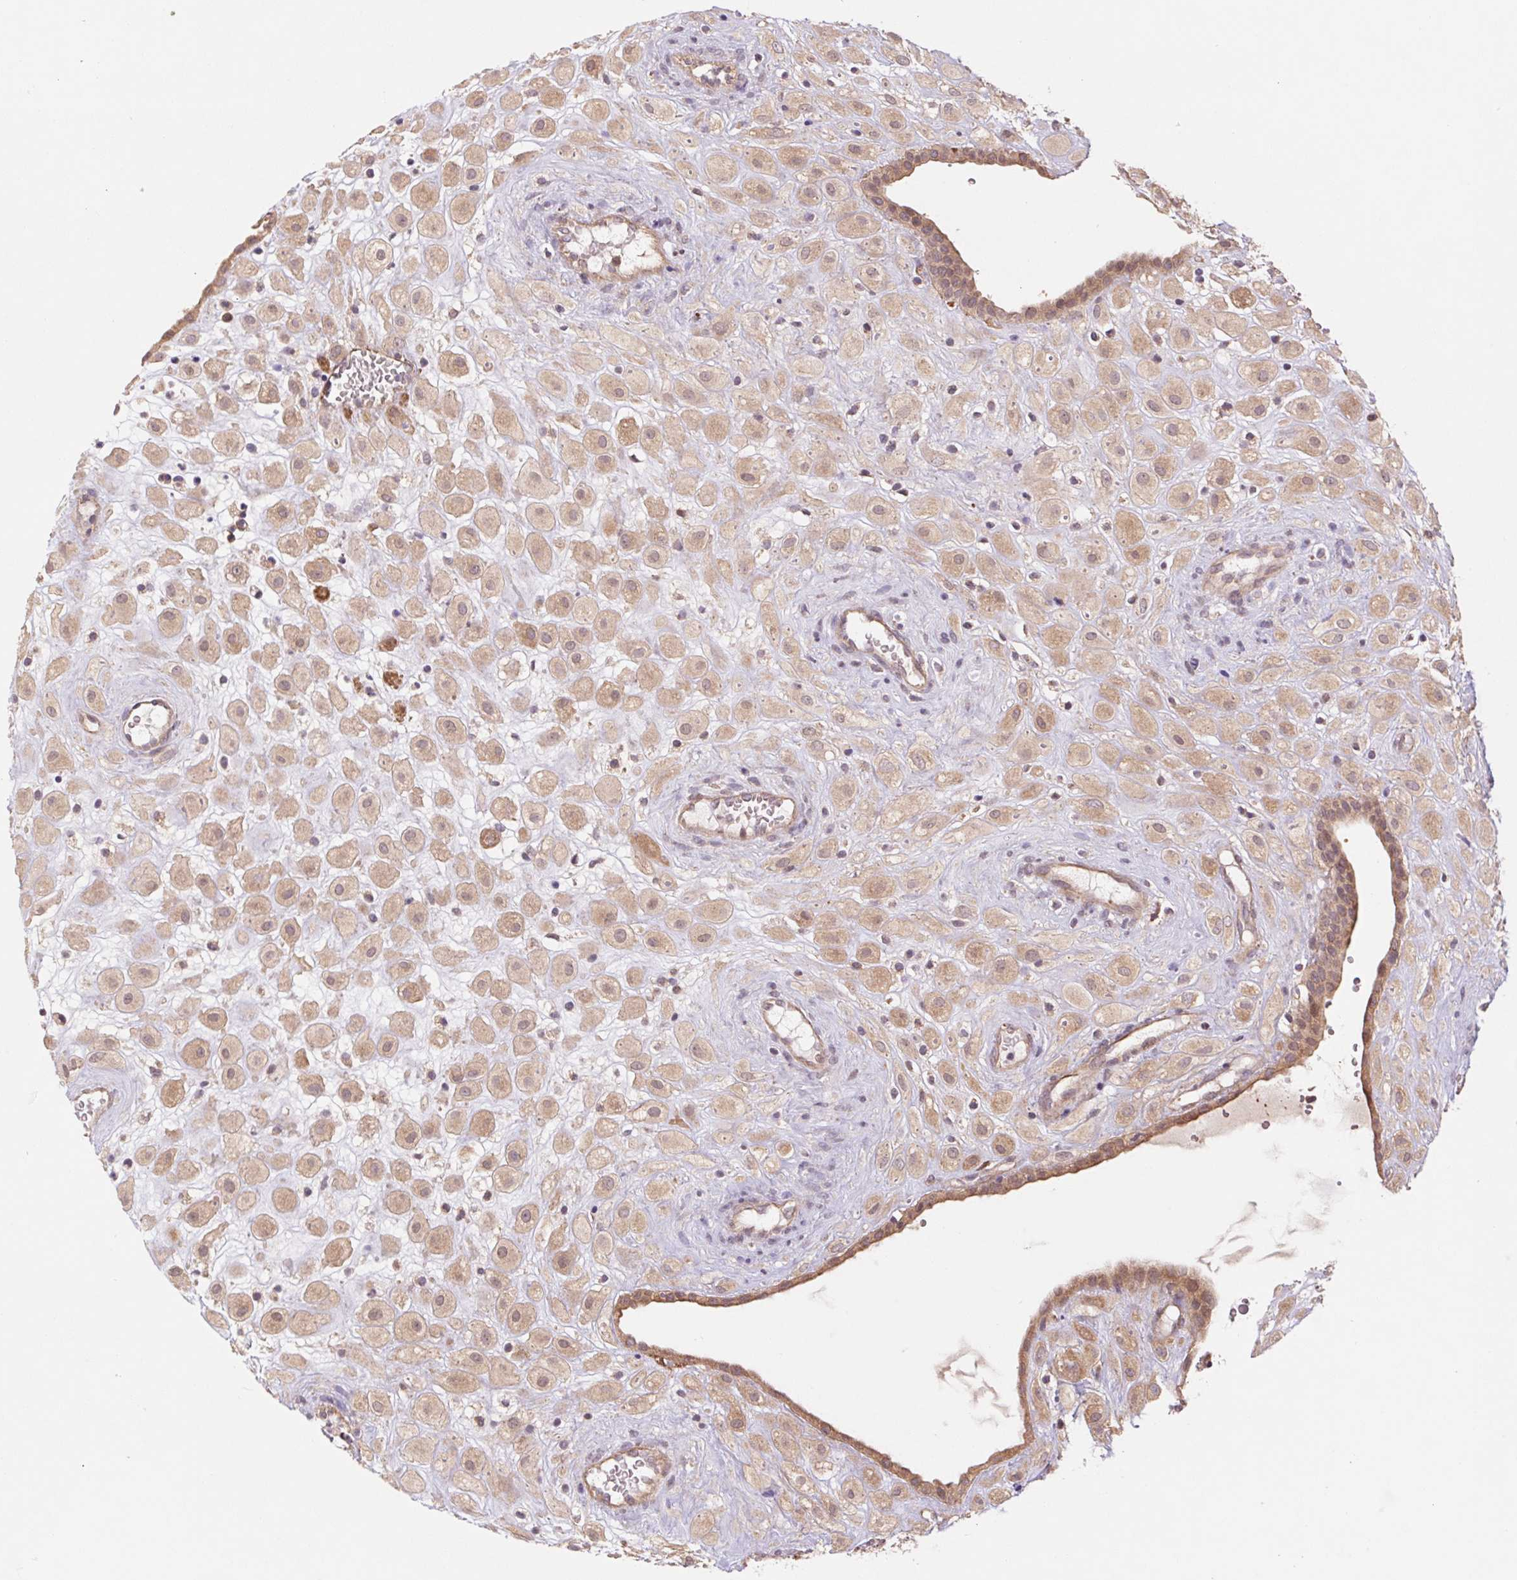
{"staining": {"intensity": "weak", "quantity": ">75%", "location": "cytoplasmic/membranous"}, "tissue": "placenta", "cell_type": "Decidual cells", "image_type": "normal", "snomed": [{"axis": "morphology", "description": "Normal tissue, NOS"}, {"axis": "topography", "description": "Placenta"}], "caption": "Protein staining of unremarkable placenta demonstrates weak cytoplasmic/membranous positivity in approximately >75% of decidual cells.", "gene": "RRM1", "patient": {"sex": "female", "age": 24}}